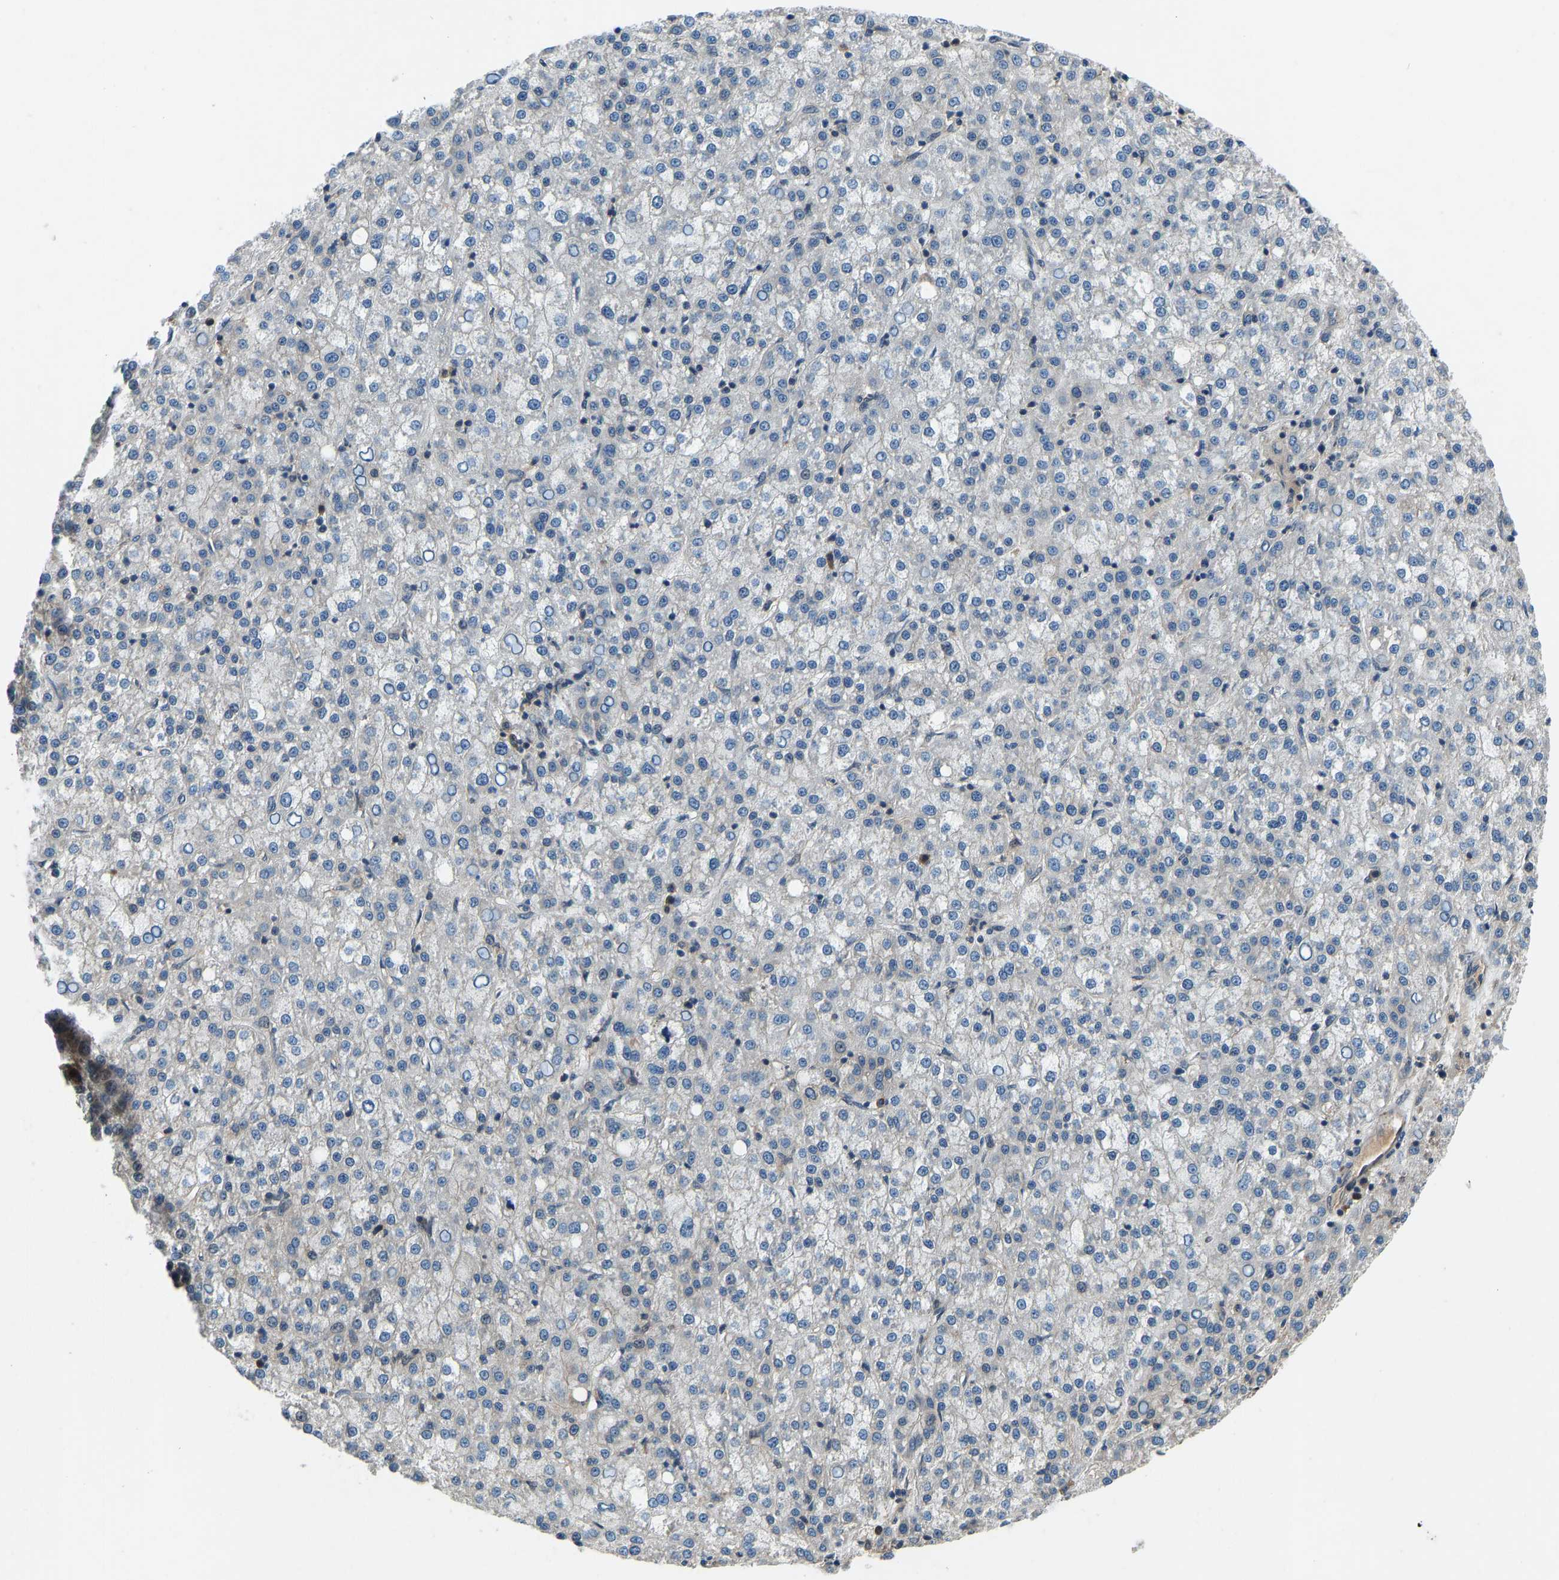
{"staining": {"intensity": "negative", "quantity": "none", "location": "none"}, "tissue": "liver cancer", "cell_type": "Tumor cells", "image_type": "cancer", "snomed": [{"axis": "morphology", "description": "Carcinoma, Hepatocellular, NOS"}, {"axis": "topography", "description": "Liver"}], "caption": "IHC of human liver hepatocellular carcinoma reveals no positivity in tumor cells.", "gene": "RLIM", "patient": {"sex": "female", "age": 58}}